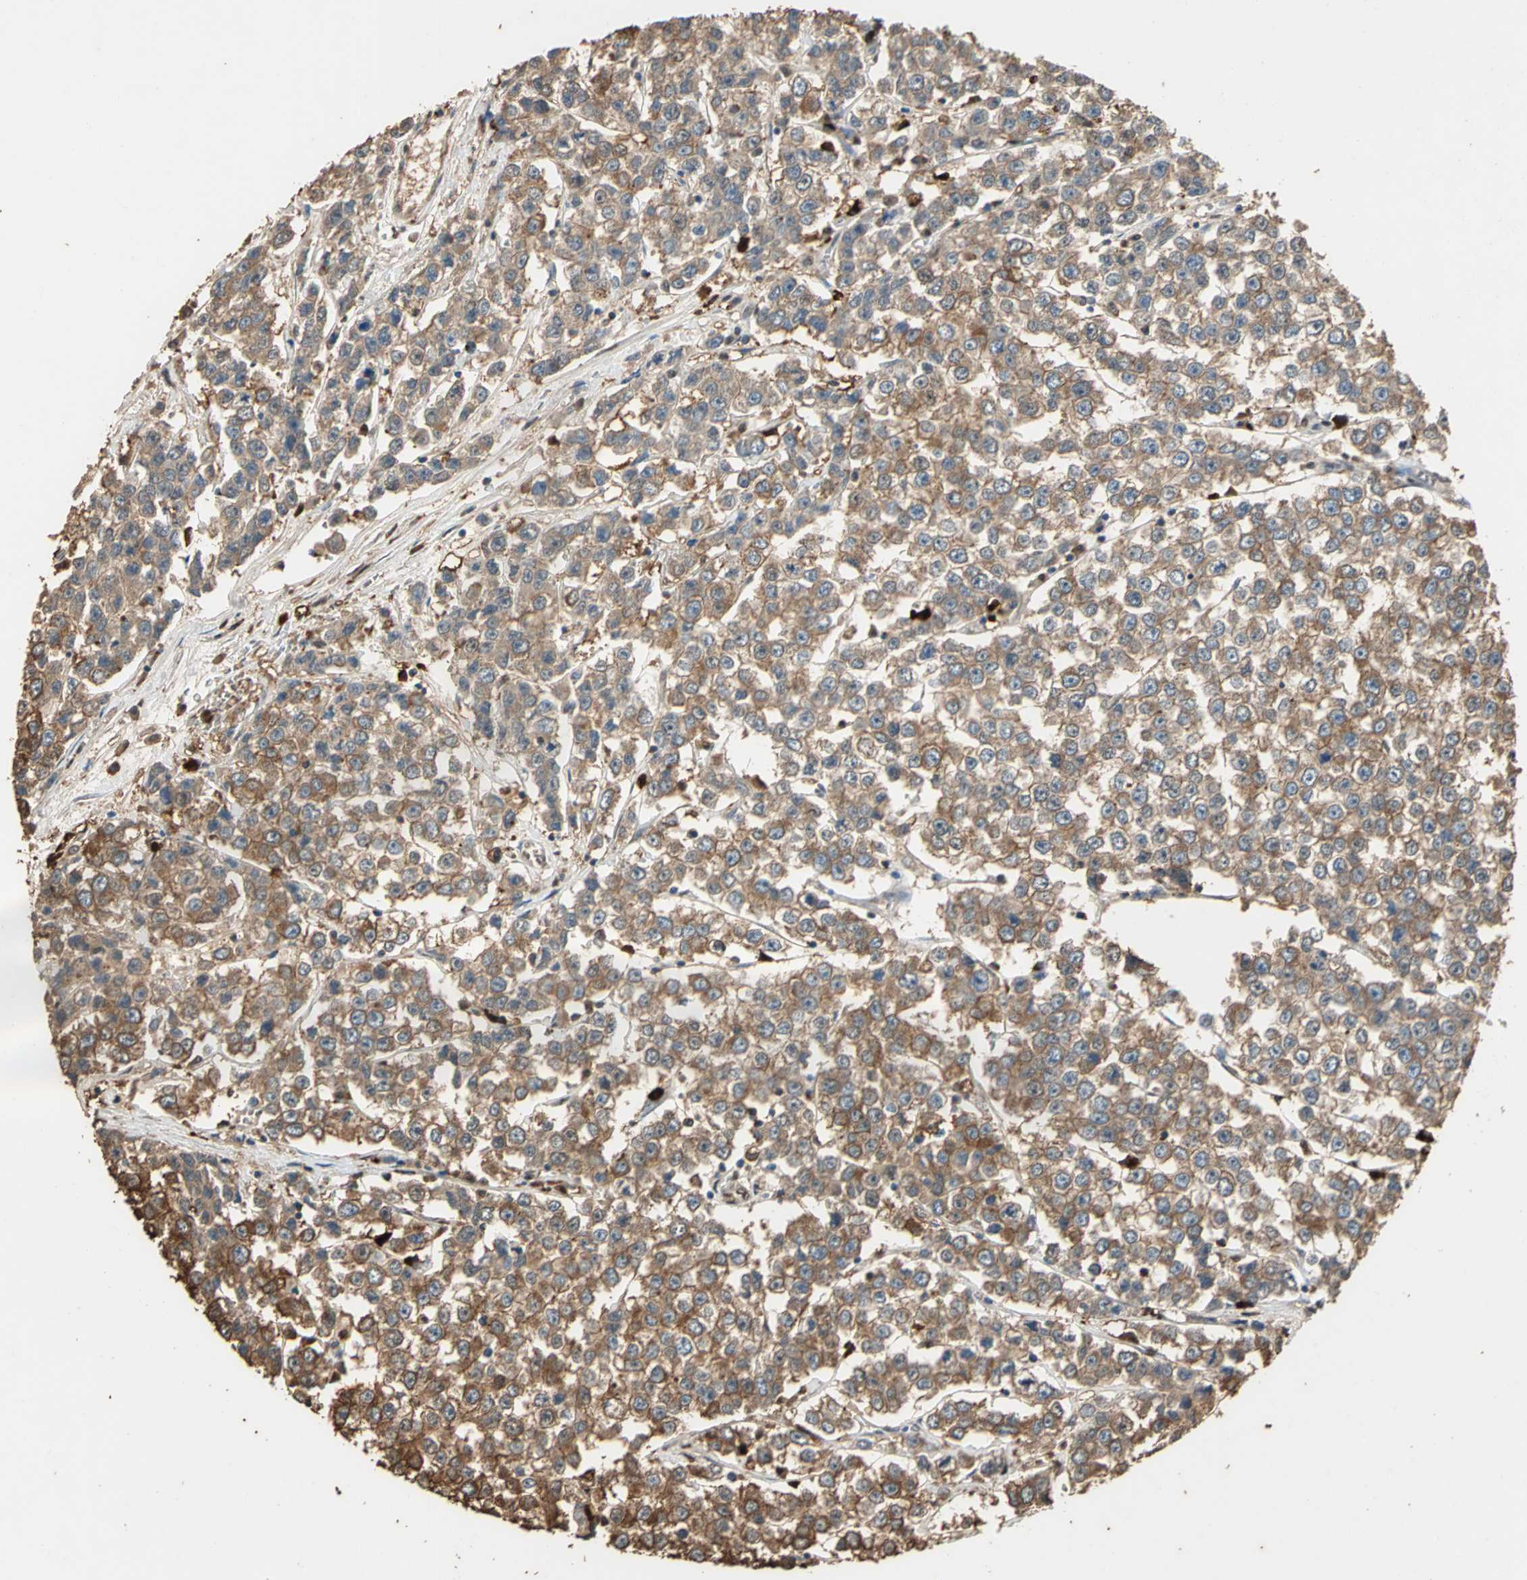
{"staining": {"intensity": "moderate", "quantity": ">75%", "location": "cytoplasmic/membranous"}, "tissue": "testis cancer", "cell_type": "Tumor cells", "image_type": "cancer", "snomed": [{"axis": "morphology", "description": "Seminoma, NOS"}, {"axis": "morphology", "description": "Carcinoma, Embryonal, NOS"}, {"axis": "topography", "description": "Testis"}], "caption": "Moderate cytoplasmic/membranous staining for a protein is appreciated in approximately >75% of tumor cells of testis seminoma using immunohistochemistry.", "gene": "GAPDH", "patient": {"sex": "male", "age": 52}}